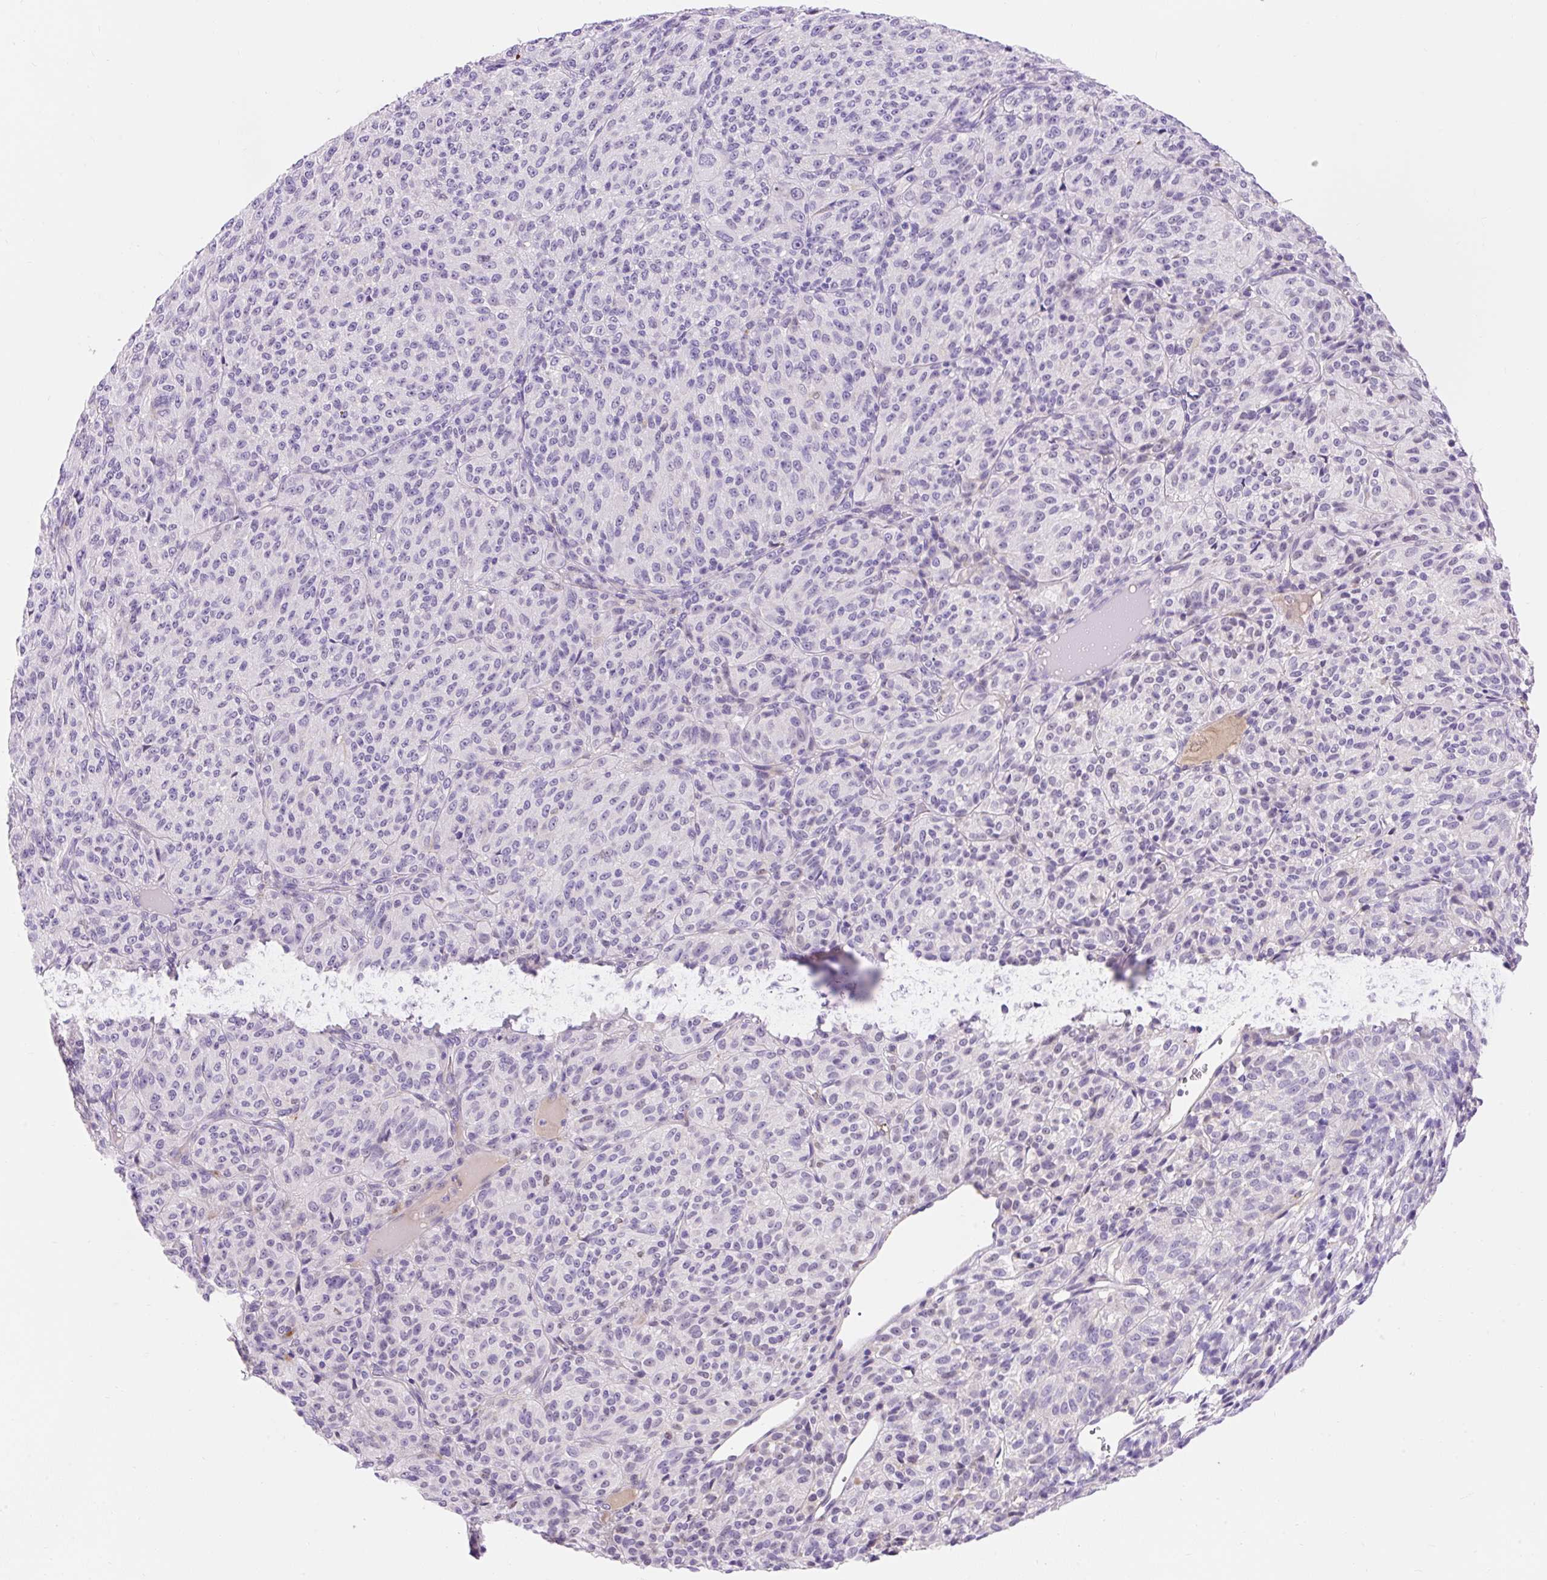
{"staining": {"intensity": "negative", "quantity": "none", "location": "none"}, "tissue": "melanoma", "cell_type": "Tumor cells", "image_type": "cancer", "snomed": [{"axis": "morphology", "description": "Malignant melanoma, Metastatic site"}, {"axis": "topography", "description": "Brain"}], "caption": "Malignant melanoma (metastatic site) was stained to show a protein in brown. There is no significant expression in tumor cells.", "gene": "TMEM150C", "patient": {"sex": "female", "age": 56}}